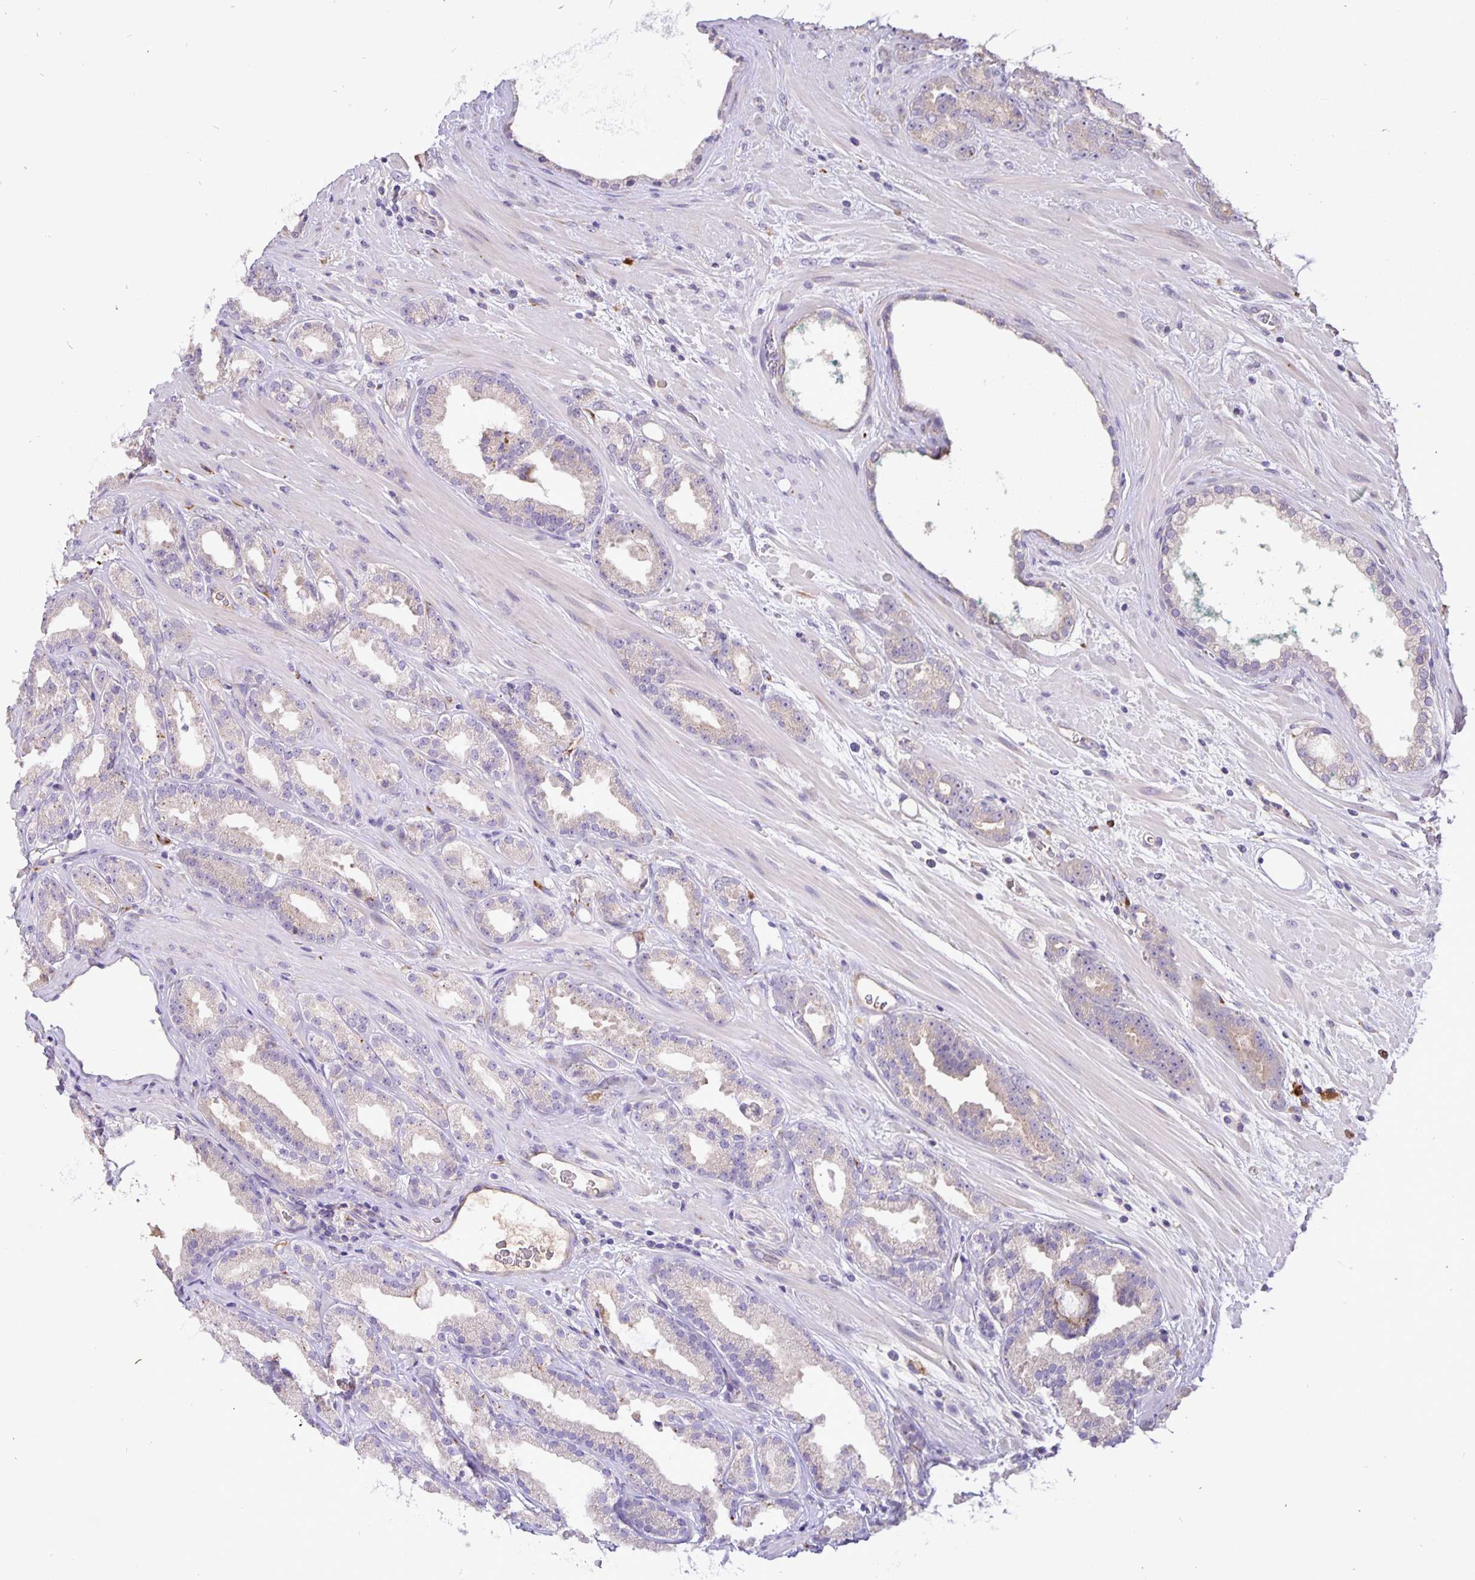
{"staining": {"intensity": "weak", "quantity": "<25%", "location": "cytoplasmic/membranous"}, "tissue": "prostate cancer", "cell_type": "Tumor cells", "image_type": "cancer", "snomed": [{"axis": "morphology", "description": "Adenocarcinoma, Low grade"}, {"axis": "topography", "description": "Prostate"}], "caption": "Prostate low-grade adenocarcinoma stained for a protein using IHC exhibits no staining tumor cells.", "gene": "EML6", "patient": {"sex": "male", "age": 61}}